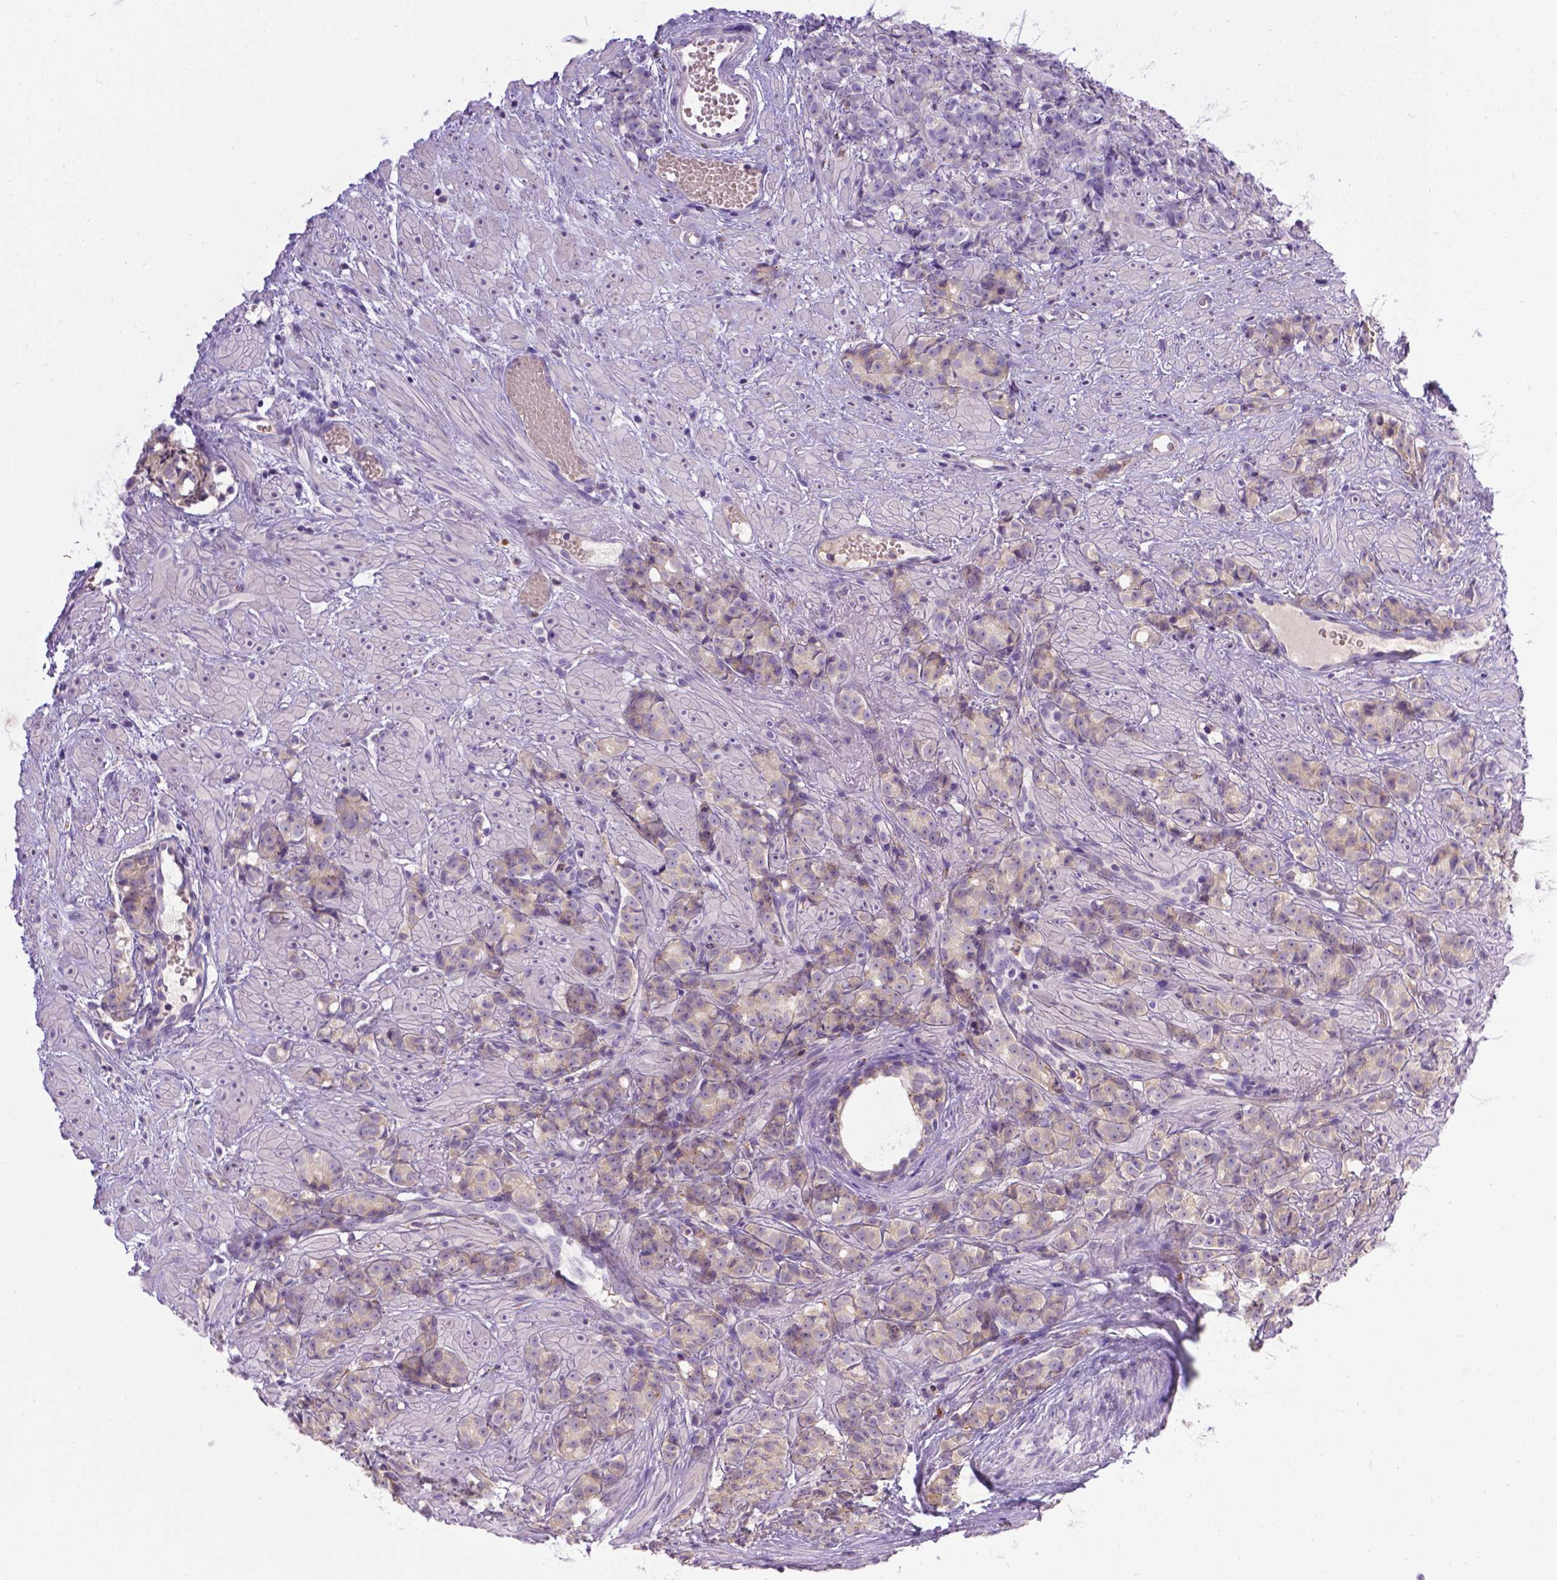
{"staining": {"intensity": "negative", "quantity": "none", "location": "none"}, "tissue": "prostate cancer", "cell_type": "Tumor cells", "image_type": "cancer", "snomed": [{"axis": "morphology", "description": "Adenocarcinoma, High grade"}, {"axis": "topography", "description": "Prostate"}], "caption": "IHC of prostate adenocarcinoma (high-grade) demonstrates no positivity in tumor cells. Brightfield microscopy of immunohistochemistry stained with DAB (brown) and hematoxylin (blue), captured at high magnification.", "gene": "TM4SF18", "patient": {"sex": "male", "age": 81}}